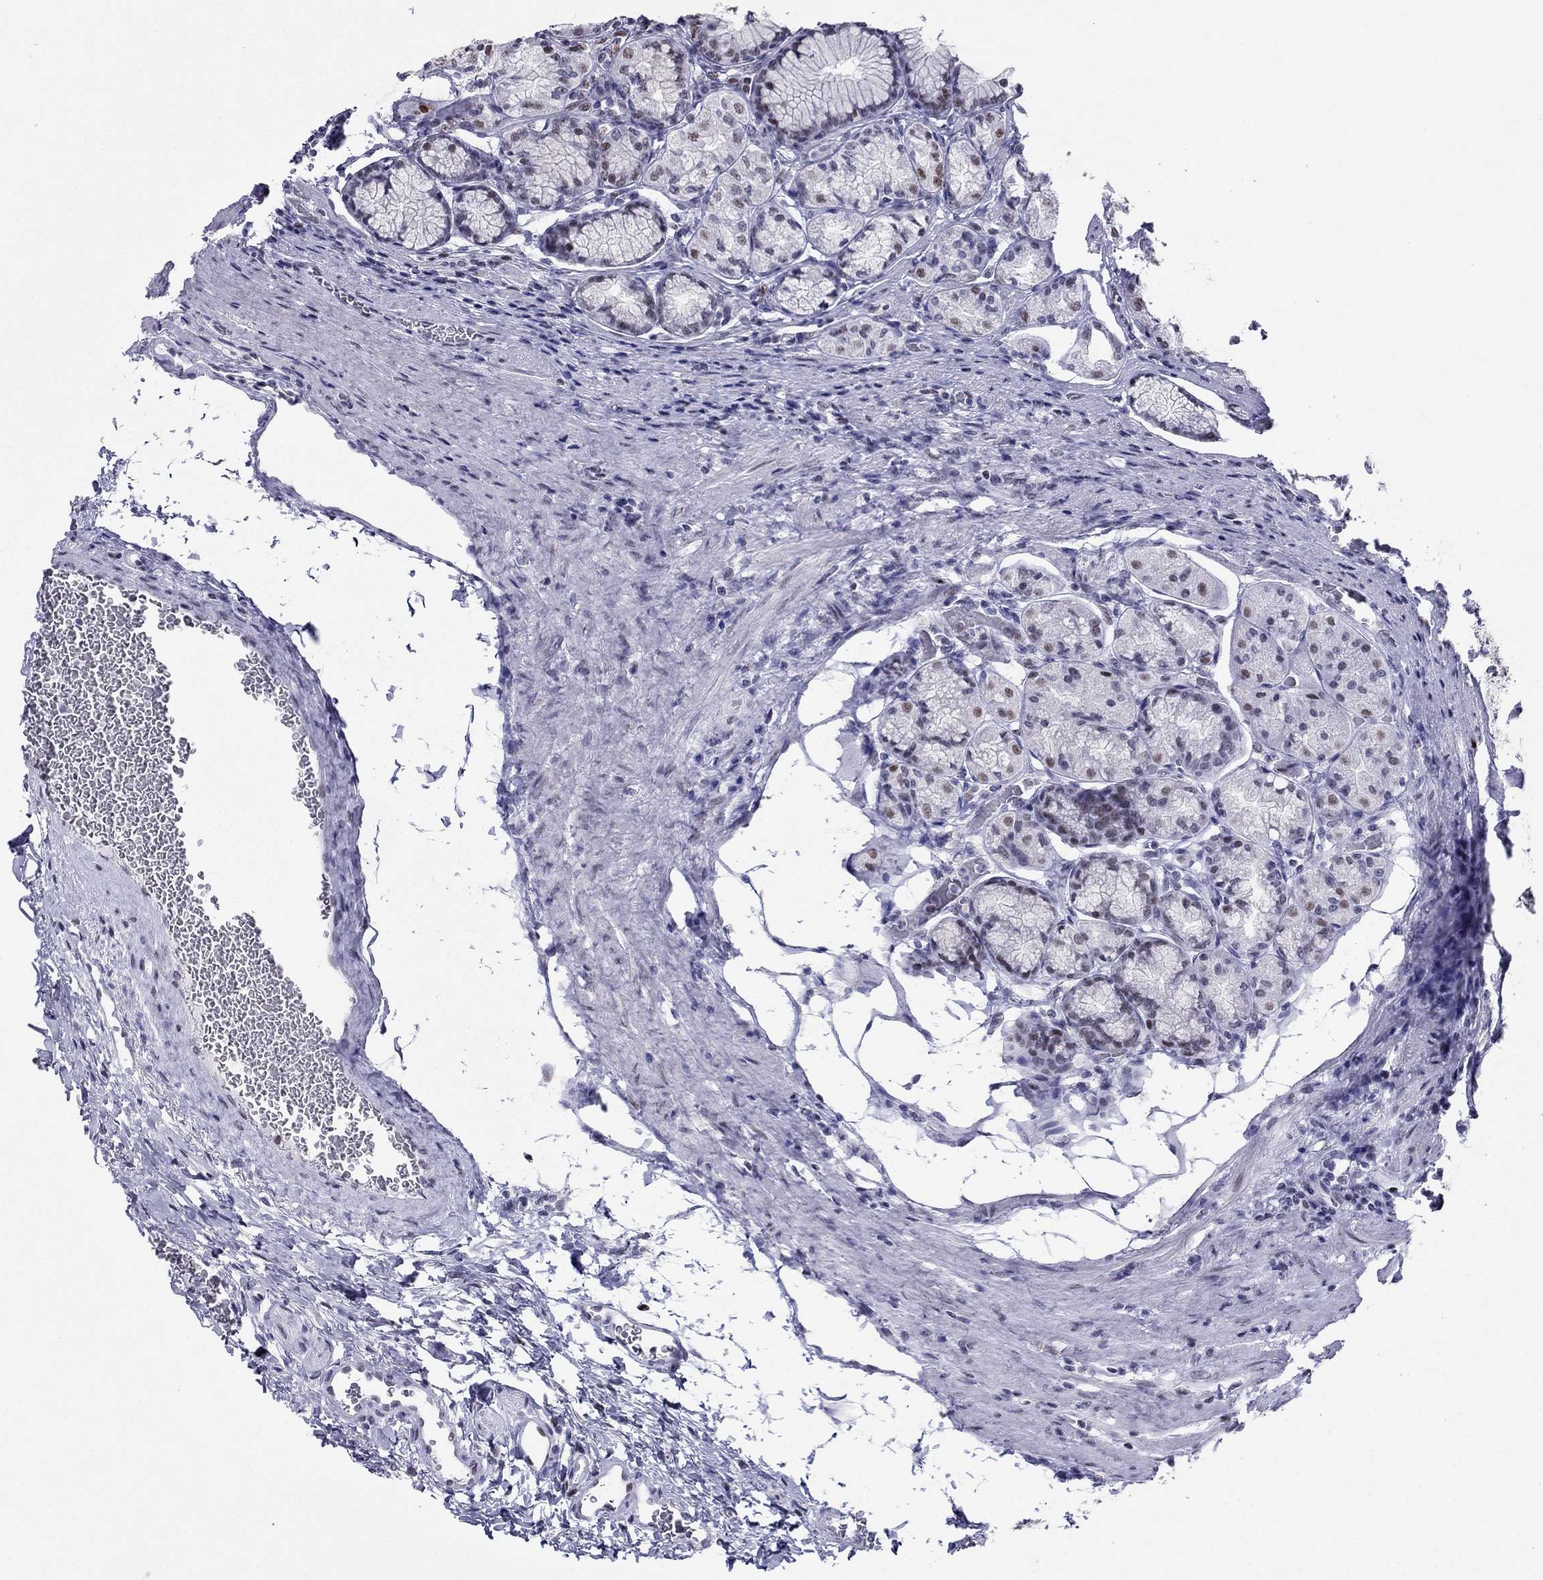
{"staining": {"intensity": "moderate", "quantity": "<25%", "location": "nuclear"}, "tissue": "stomach", "cell_type": "Glandular cells", "image_type": "normal", "snomed": [{"axis": "morphology", "description": "Normal tissue, NOS"}, {"axis": "morphology", "description": "Adenocarcinoma, NOS"}, {"axis": "morphology", "description": "Adenocarcinoma, High grade"}, {"axis": "topography", "description": "Stomach, upper"}, {"axis": "topography", "description": "Stomach"}], "caption": "Immunohistochemistry (IHC) of benign stomach shows low levels of moderate nuclear positivity in approximately <25% of glandular cells.", "gene": "PPM1G", "patient": {"sex": "female", "age": 65}}